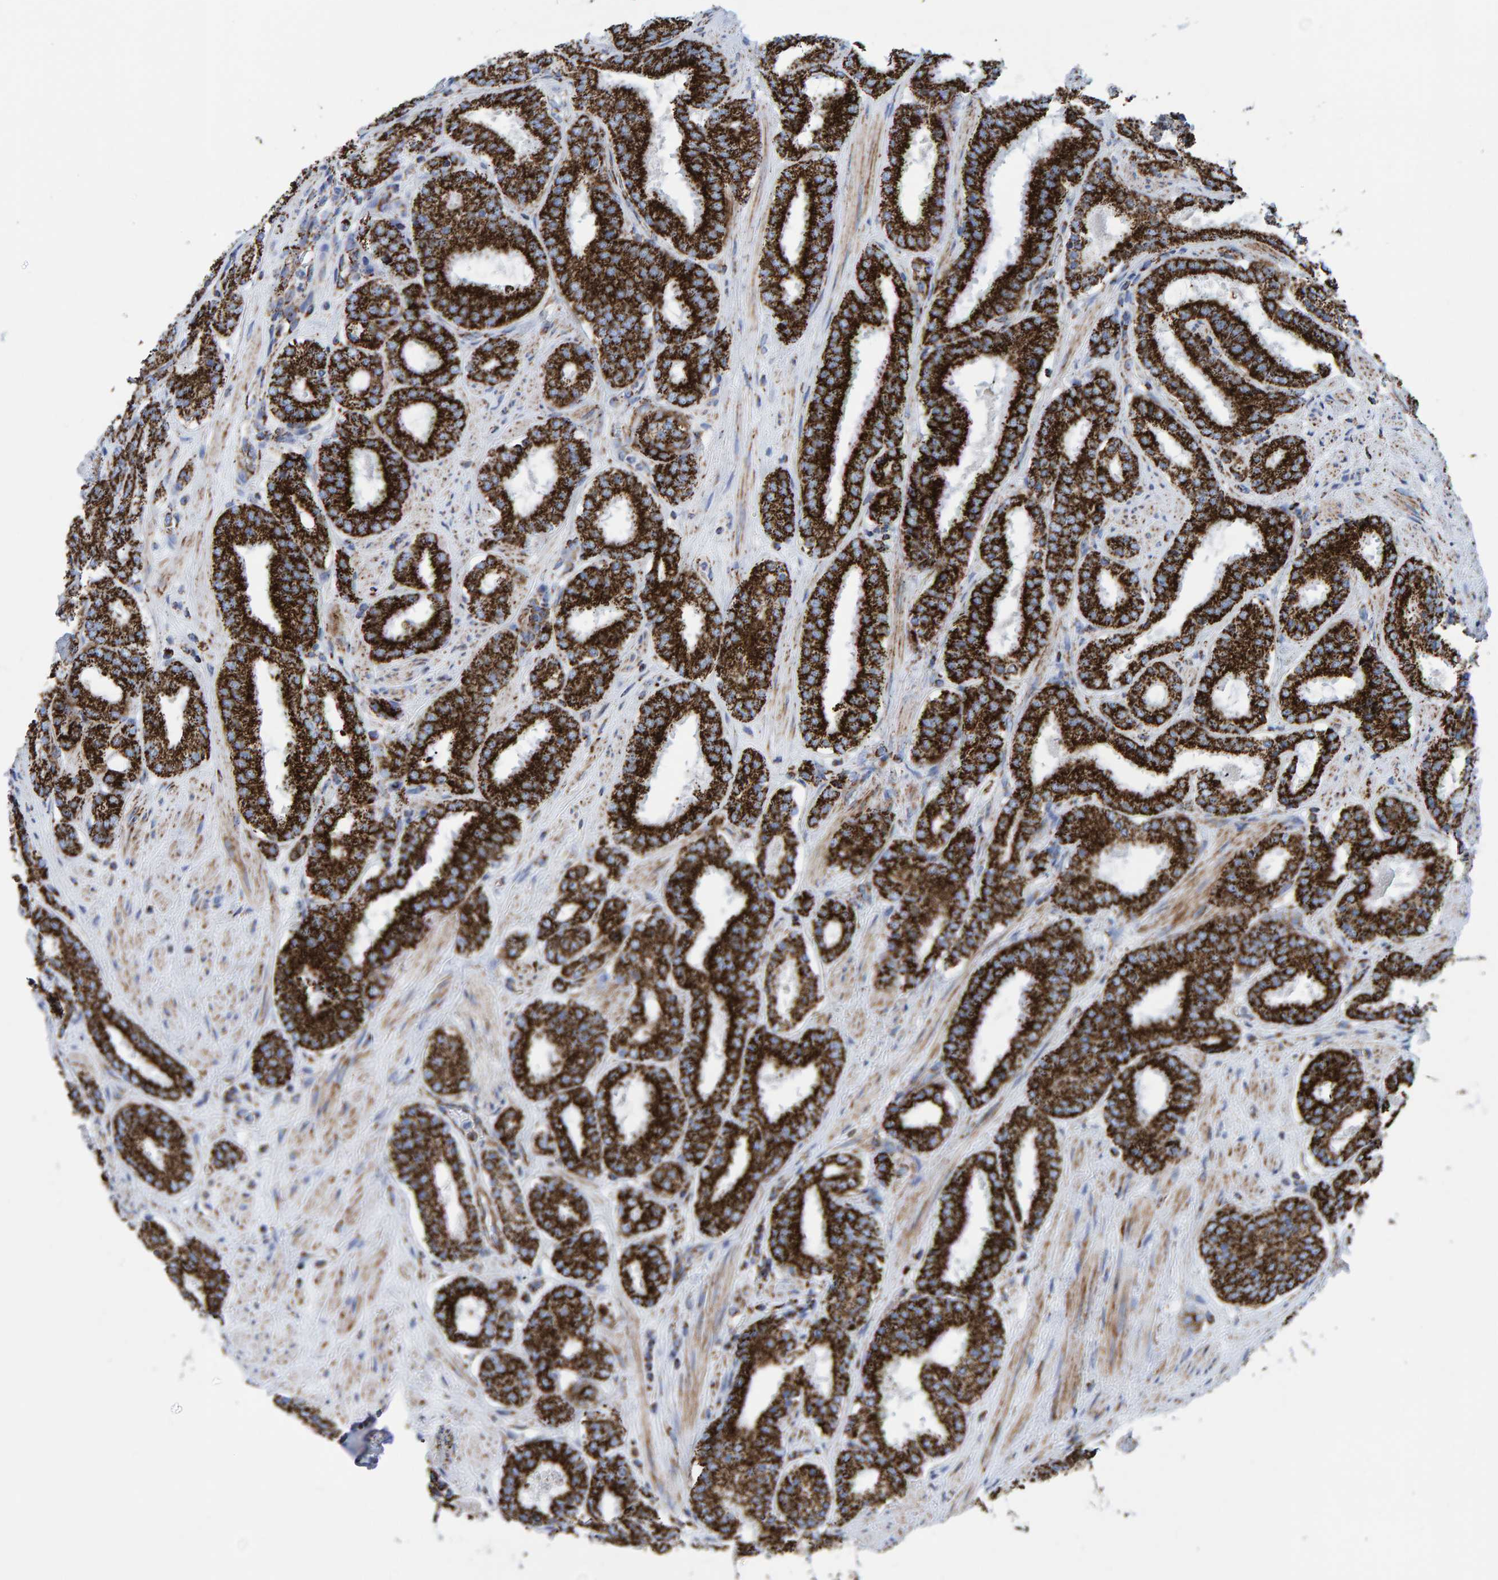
{"staining": {"intensity": "strong", "quantity": ">75%", "location": "cytoplasmic/membranous"}, "tissue": "prostate cancer", "cell_type": "Tumor cells", "image_type": "cancer", "snomed": [{"axis": "morphology", "description": "Adenocarcinoma, Low grade"}, {"axis": "topography", "description": "Prostate"}], "caption": "The histopathology image shows a brown stain indicating the presence of a protein in the cytoplasmic/membranous of tumor cells in low-grade adenocarcinoma (prostate).", "gene": "ENSG00000262660", "patient": {"sex": "male", "age": 69}}